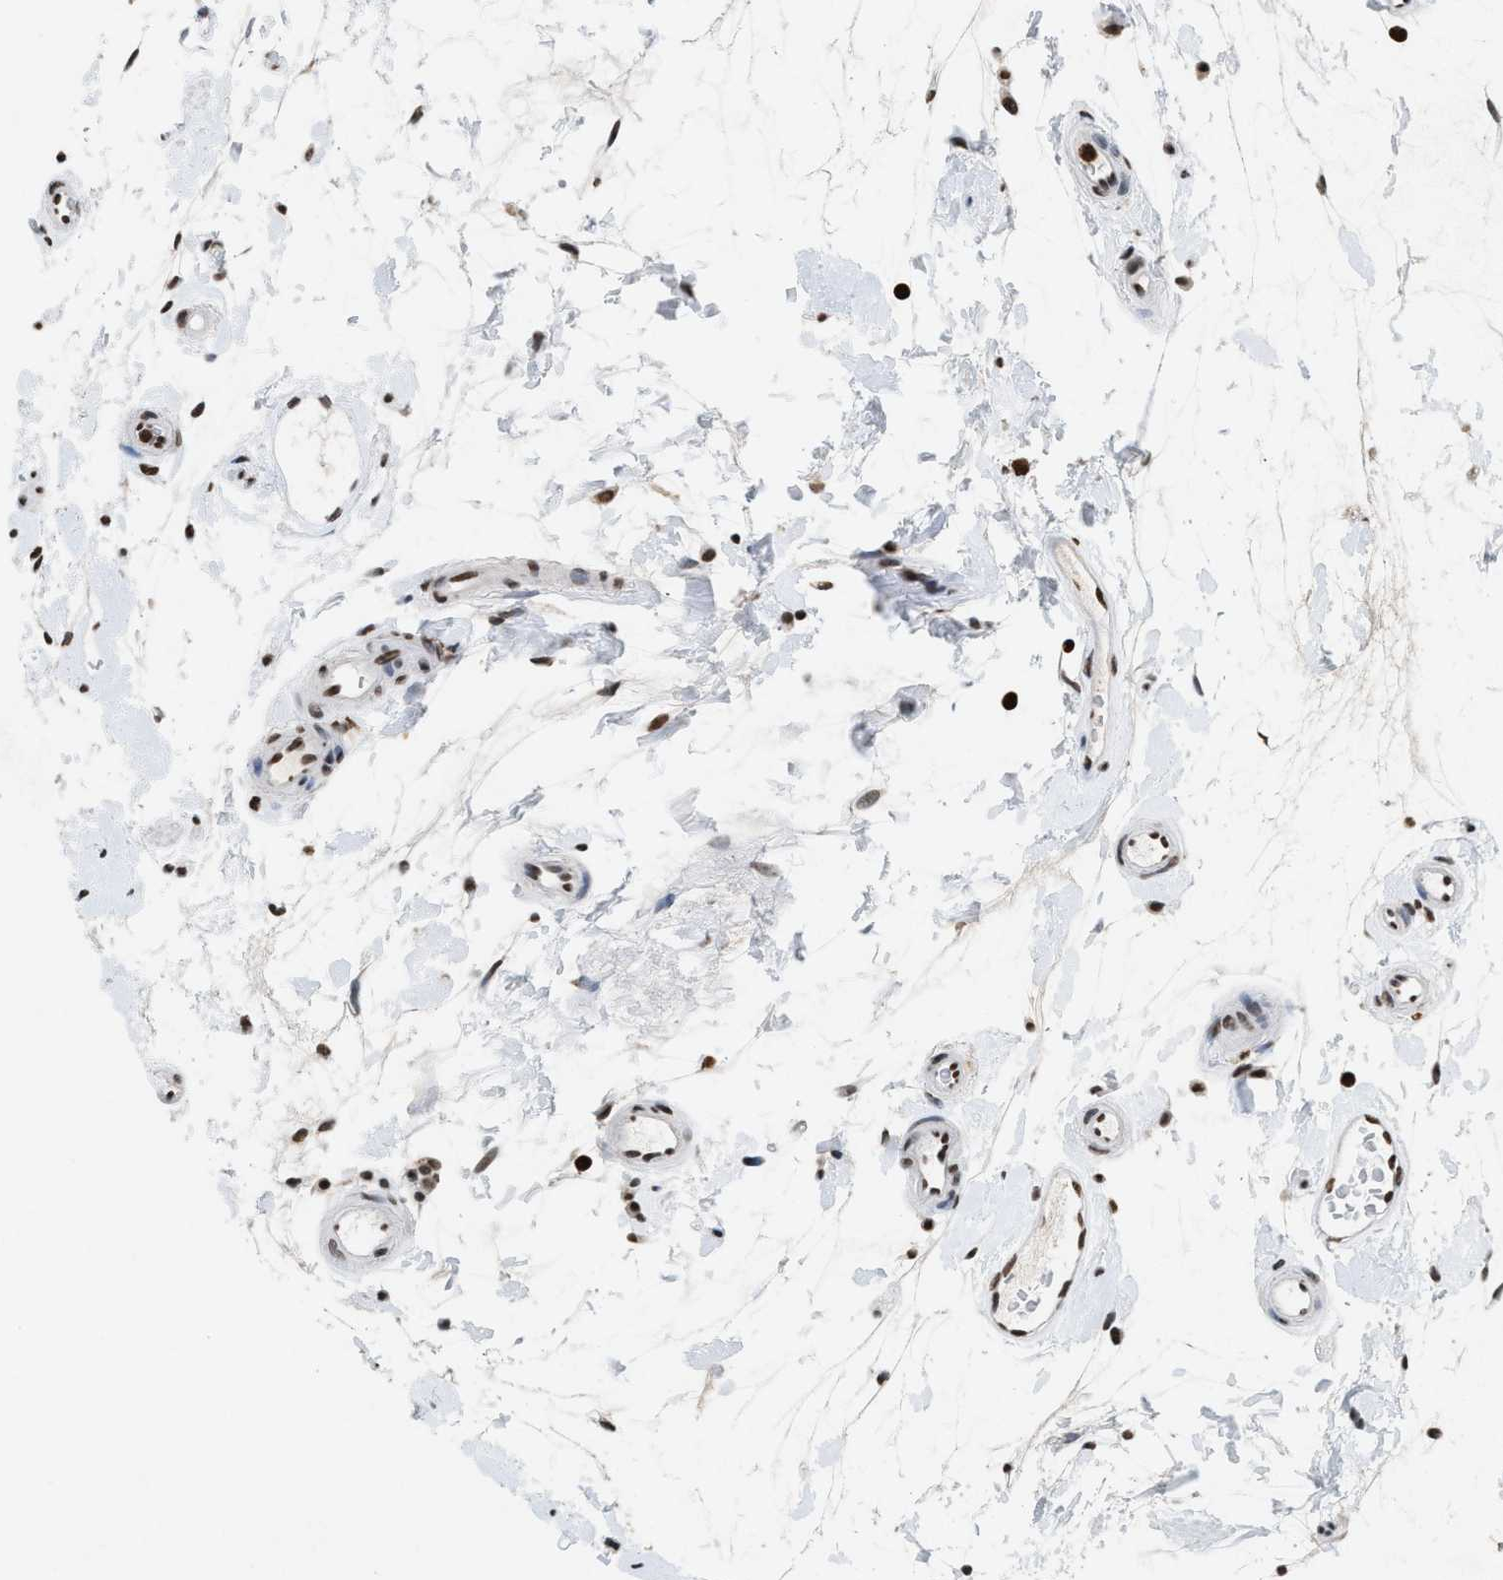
{"staining": {"intensity": "weak", "quantity": "25%-75%", "location": "nuclear"}, "tissue": "small intestine", "cell_type": "Glandular cells", "image_type": "normal", "snomed": [{"axis": "morphology", "description": "Normal tissue, NOS"}, {"axis": "topography", "description": "Small intestine"}], "caption": "A brown stain labels weak nuclear expression of a protein in glandular cells of benign small intestine.", "gene": "NUP88", "patient": {"sex": "female", "age": 84}}